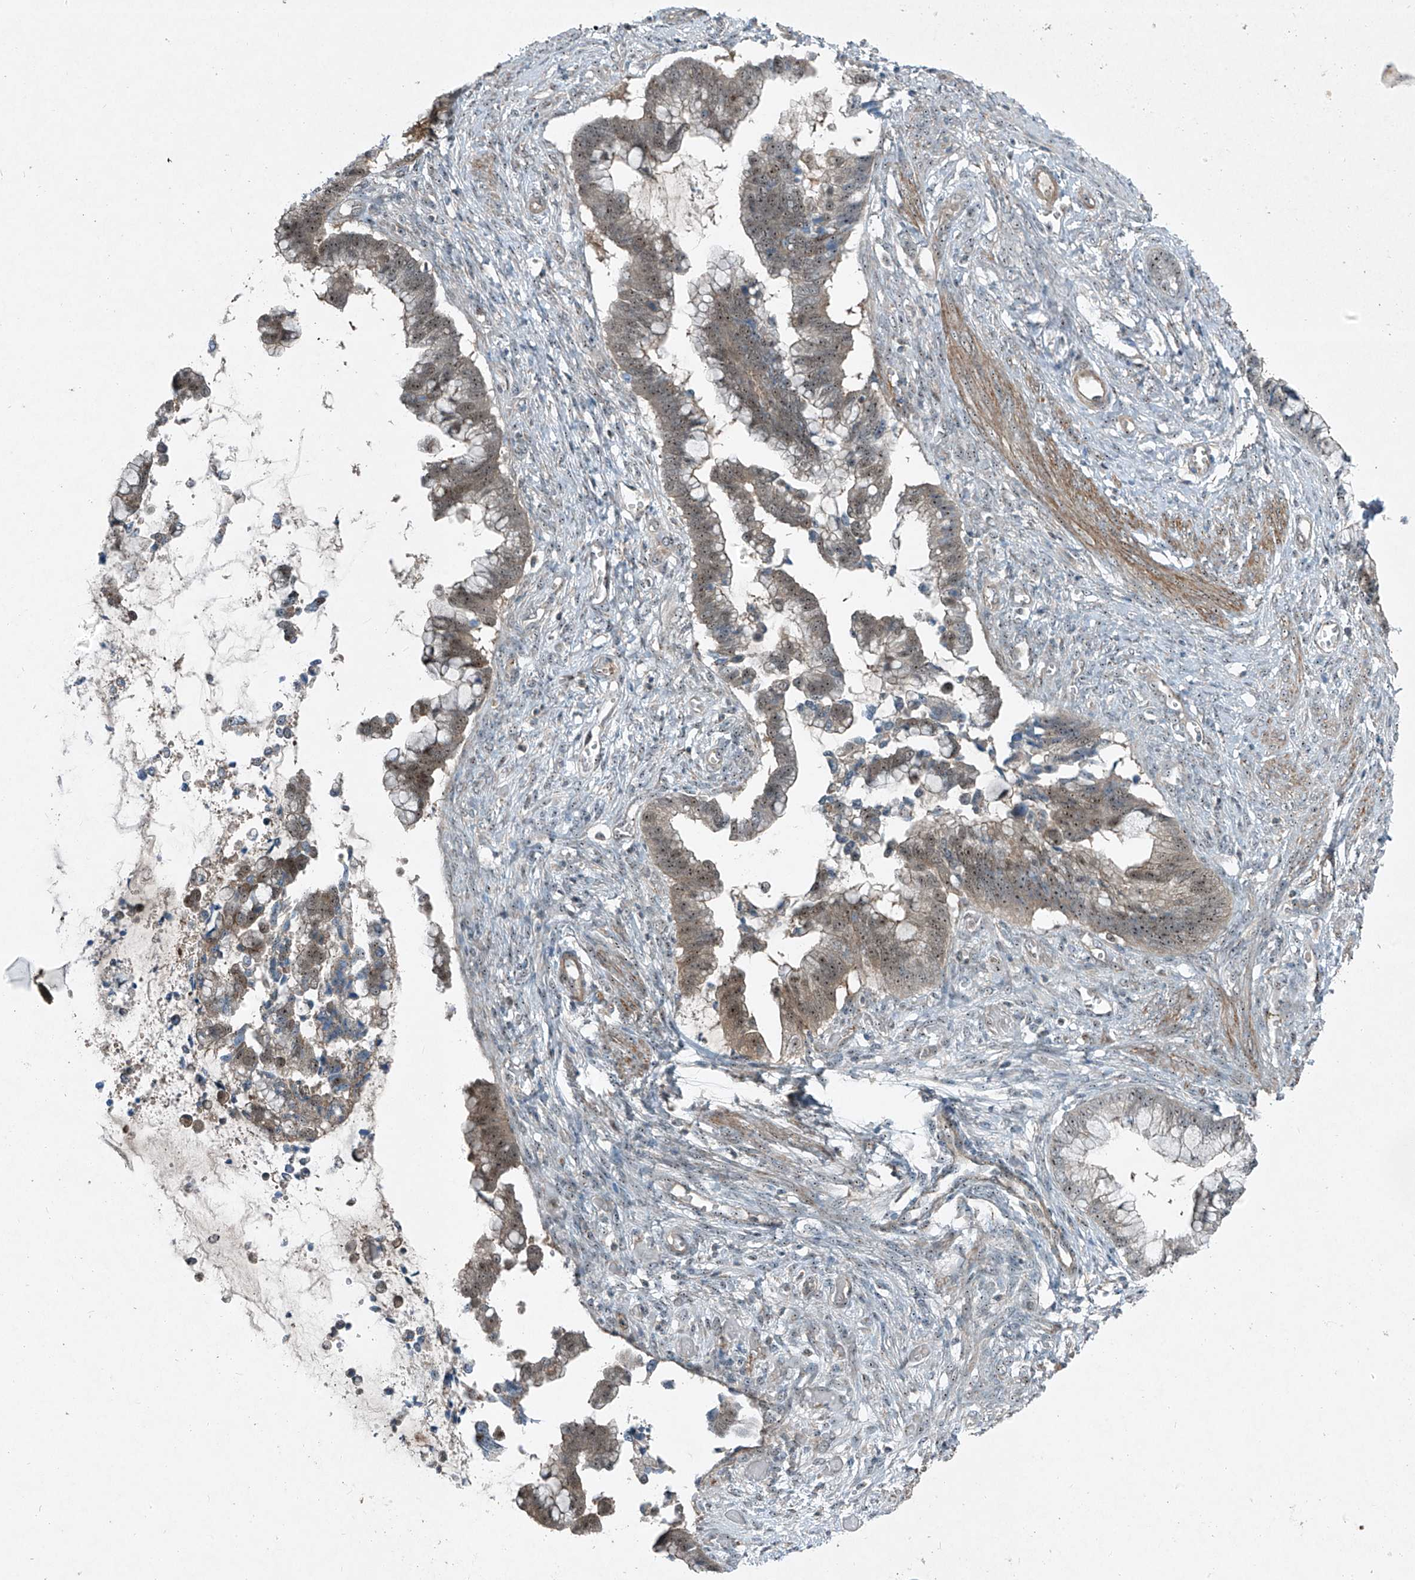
{"staining": {"intensity": "weak", "quantity": "25%-75%", "location": "nuclear"}, "tissue": "cervical cancer", "cell_type": "Tumor cells", "image_type": "cancer", "snomed": [{"axis": "morphology", "description": "Adenocarcinoma, NOS"}, {"axis": "topography", "description": "Cervix"}], "caption": "Immunohistochemistry of human cervical adenocarcinoma demonstrates low levels of weak nuclear expression in approximately 25%-75% of tumor cells.", "gene": "PPCS", "patient": {"sex": "female", "age": 44}}